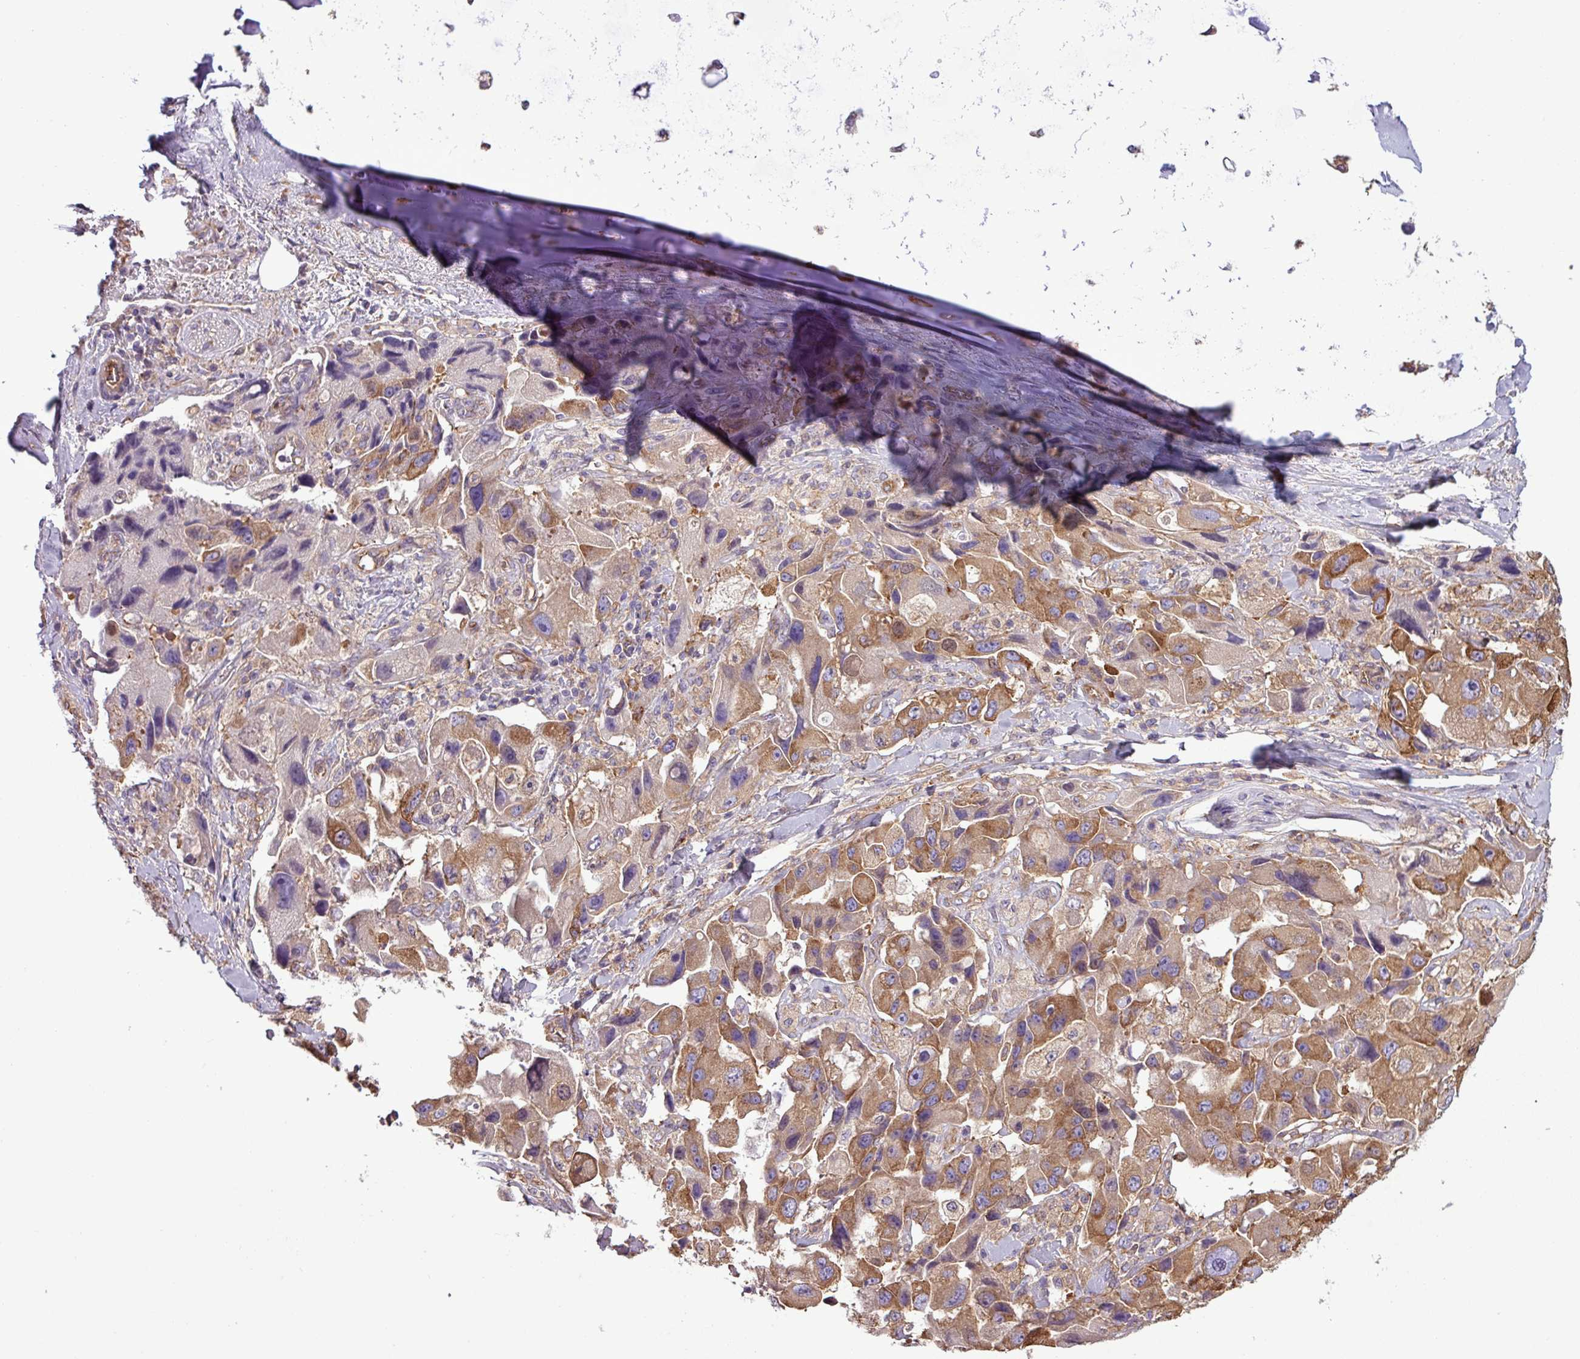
{"staining": {"intensity": "moderate", "quantity": ">75%", "location": "cytoplasmic/membranous"}, "tissue": "lung cancer", "cell_type": "Tumor cells", "image_type": "cancer", "snomed": [{"axis": "morphology", "description": "Adenocarcinoma, NOS"}, {"axis": "topography", "description": "Lung"}], "caption": "DAB immunohistochemical staining of human lung cancer (adenocarcinoma) displays moderate cytoplasmic/membranous protein positivity in approximately >75% of tumor cells.", "gene": "PACSIN2", "patient": {"sex": "female", "age": 54}}